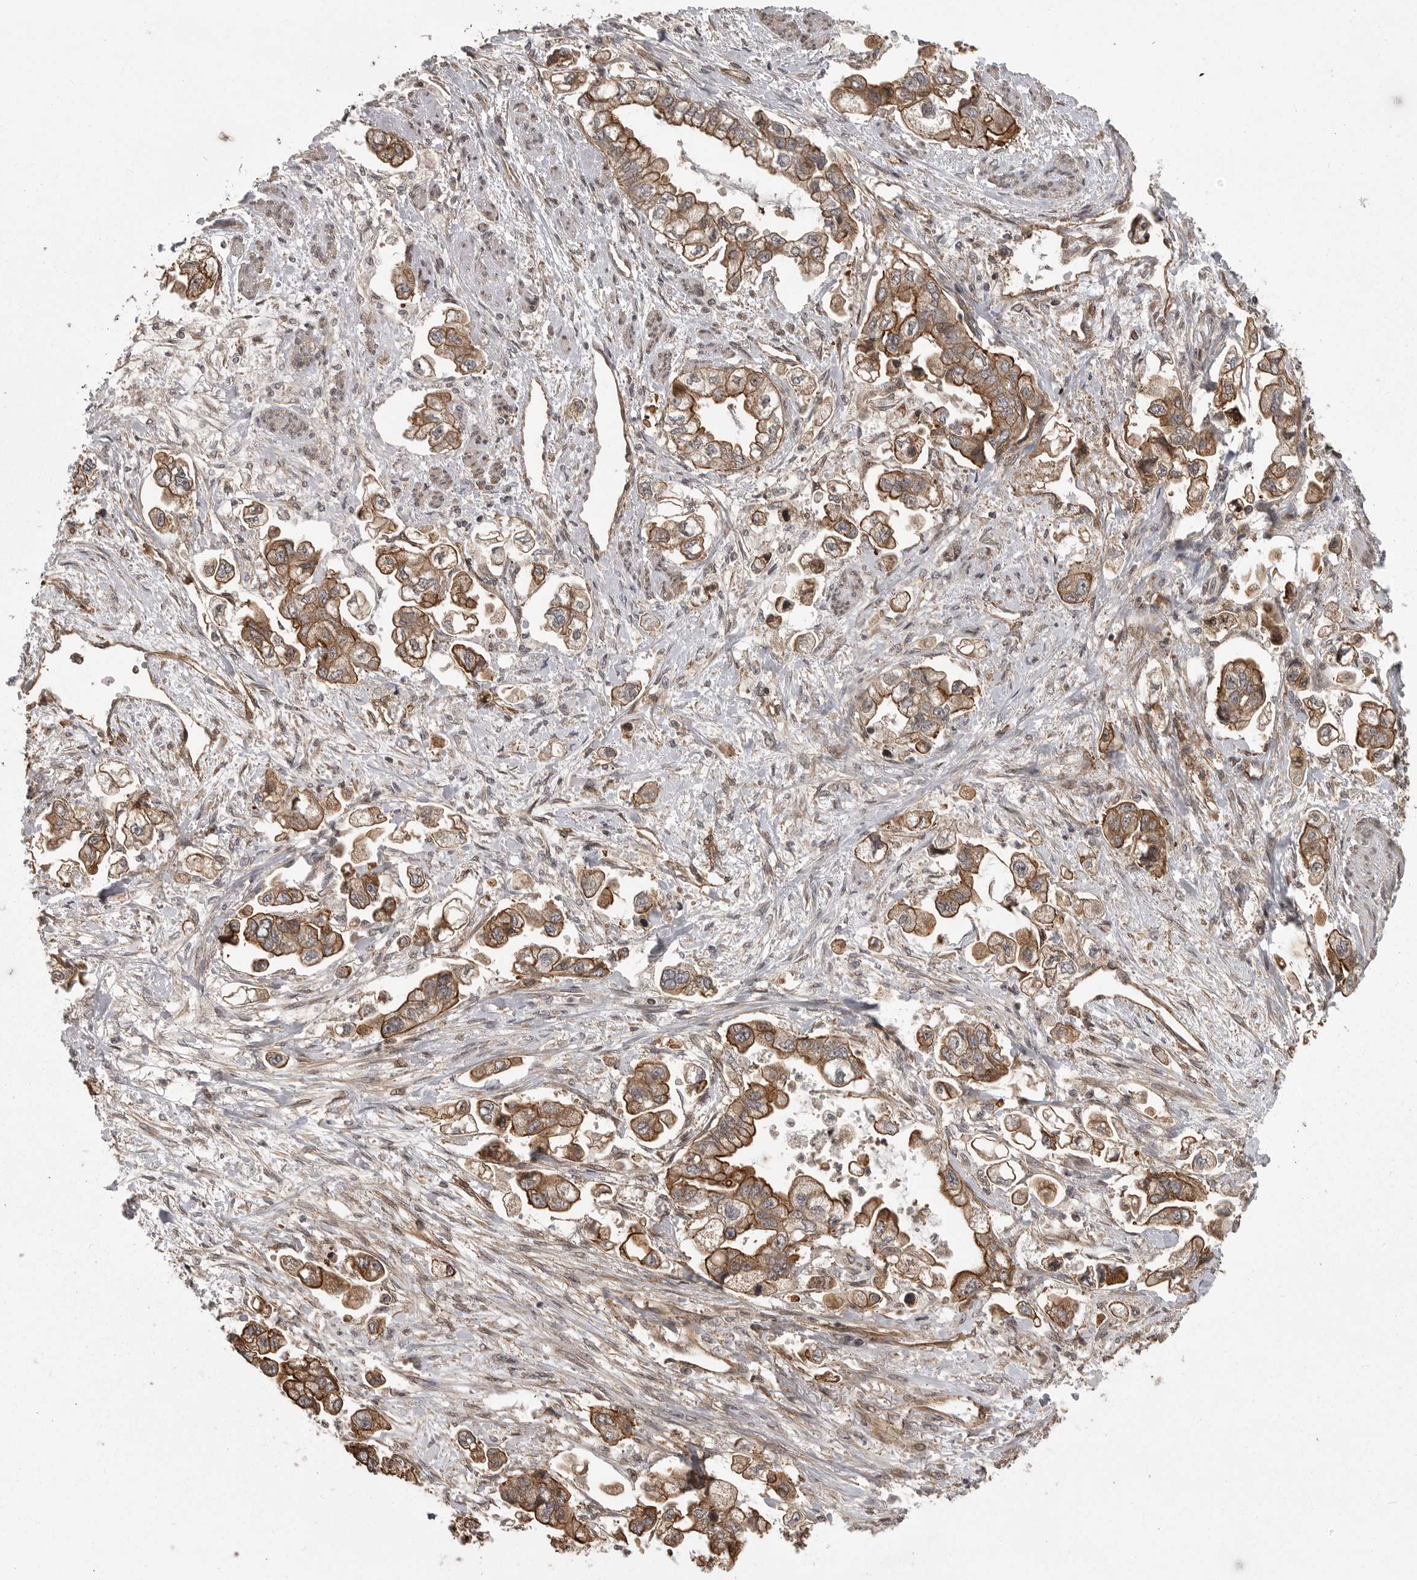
{"staining": {"intensity": "strong", "quantity": ">75%", "location": "cytoplasmic/membranous"}, "tissue": "stomach cancer", "cell_type": "Tumor cells", "image_type": "cancer", "snomed": [{"axis": "morphology", "description": "Adenocarcinoma, NOS"}, {"axis": "topography", "description": "Stomach"}], "caption": "DAB (3,3'-diaminobenzidine) immunohistochemical staining of stomach cancer shows strong cytoplasmic/membranous protein staining in approximately >75% of tumor cells.", "gene": "DNAJC8", "patient": {"sex": "male", "age": 62}}